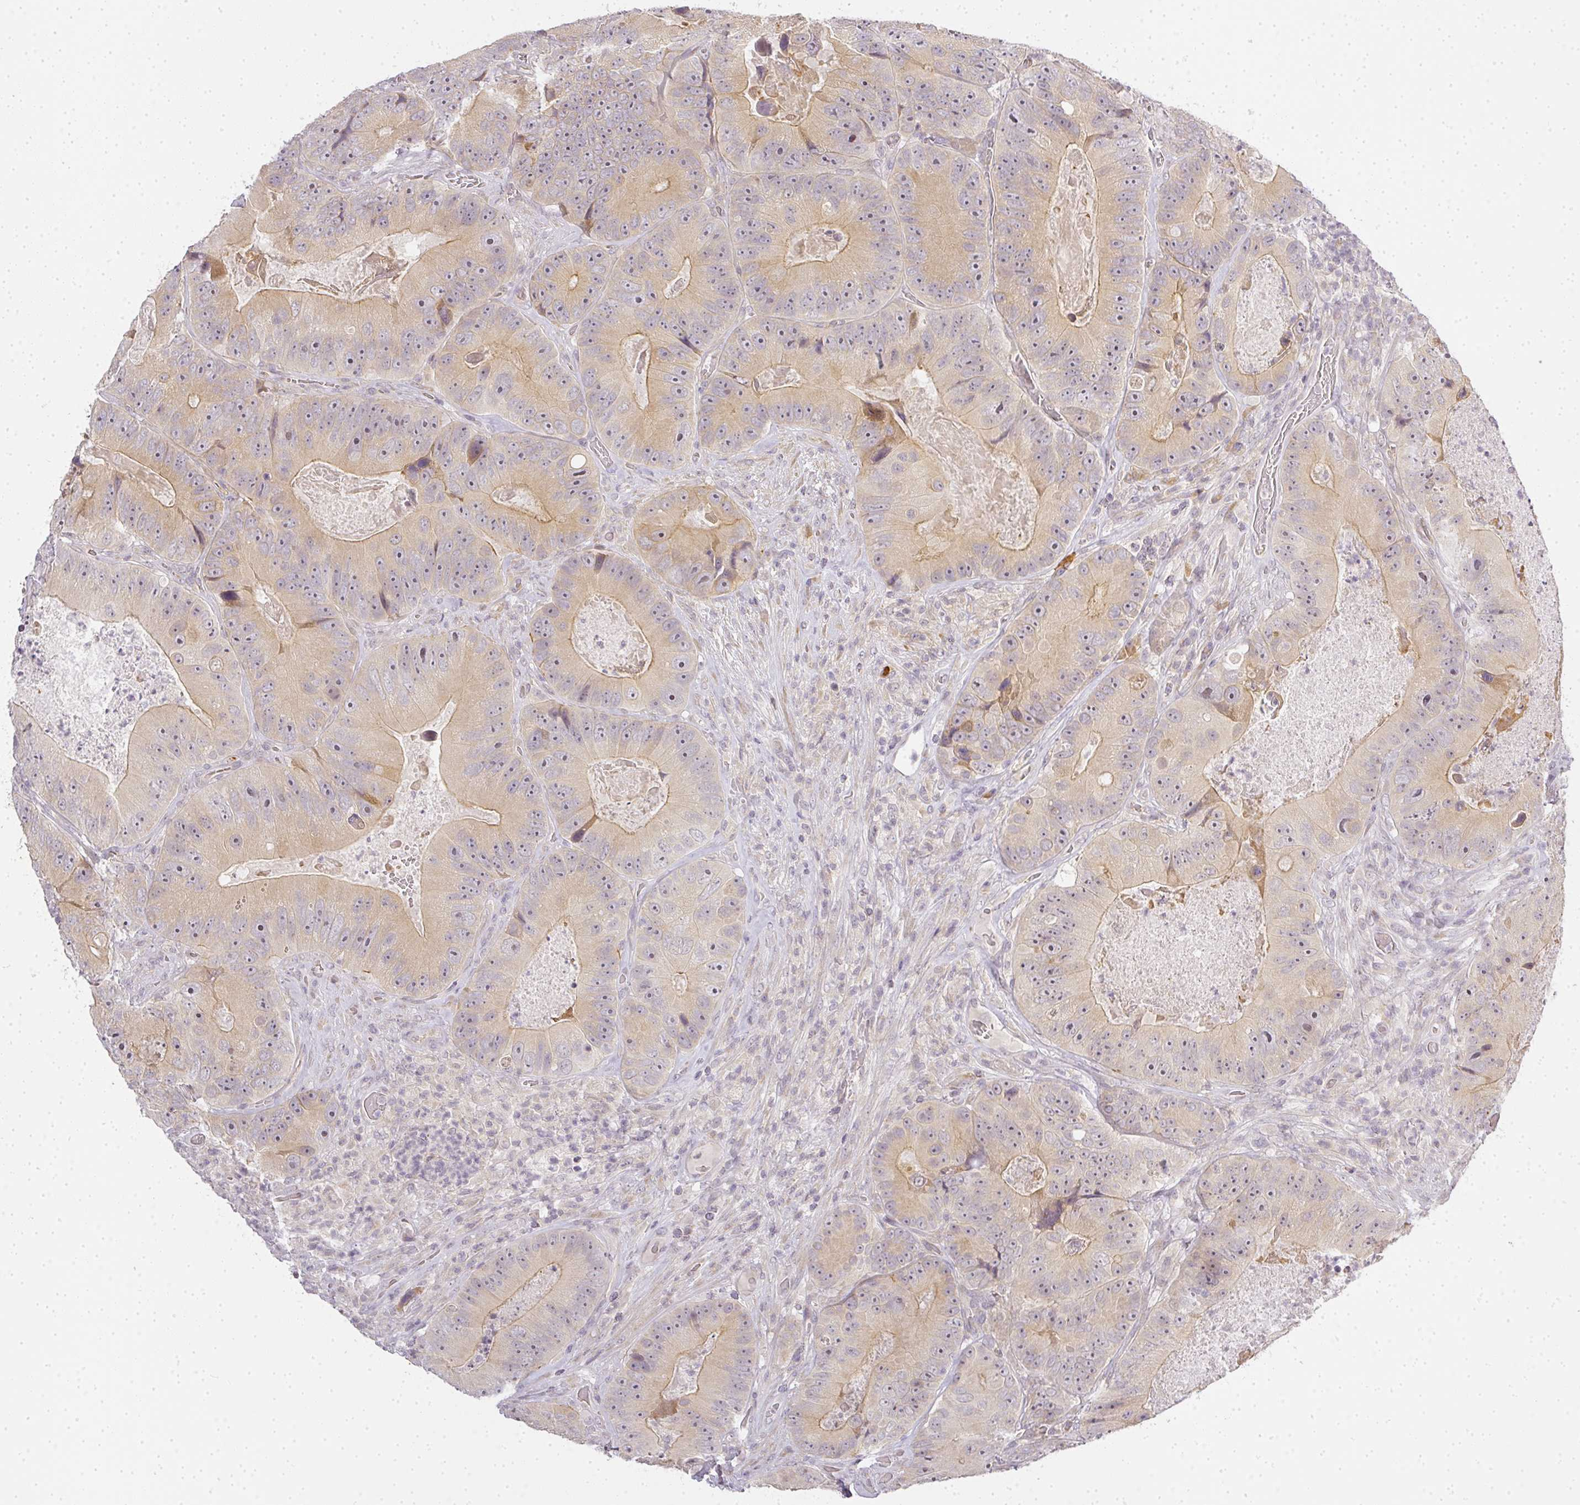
{"staining": {"intensity": "weak", "quantity": ">75%", "location": "cytoplasmic/membranous"}, "tissue": "colorectal cancer", "cell_type": "Tumor cells", "image_type": "cancer", "snomed": [{"axis": "morphology", "description": "Adenocarcinoma, NOS"}, {"axis": "topography", "description": "Colon"}], "caption": "A histopathology image of colorectal adenocarcinoma stained for a protein shows weak cytoplasmic/membranous brown staining in tumor cells. The staining is performed using DAB (3,3'-diaminobenzidine) brown chromogen to label protein expression. The nuclei are counter-stained blue using hematoxylin.", "gene": "MED19", "patient": {"sex": "female", "age": 86}}